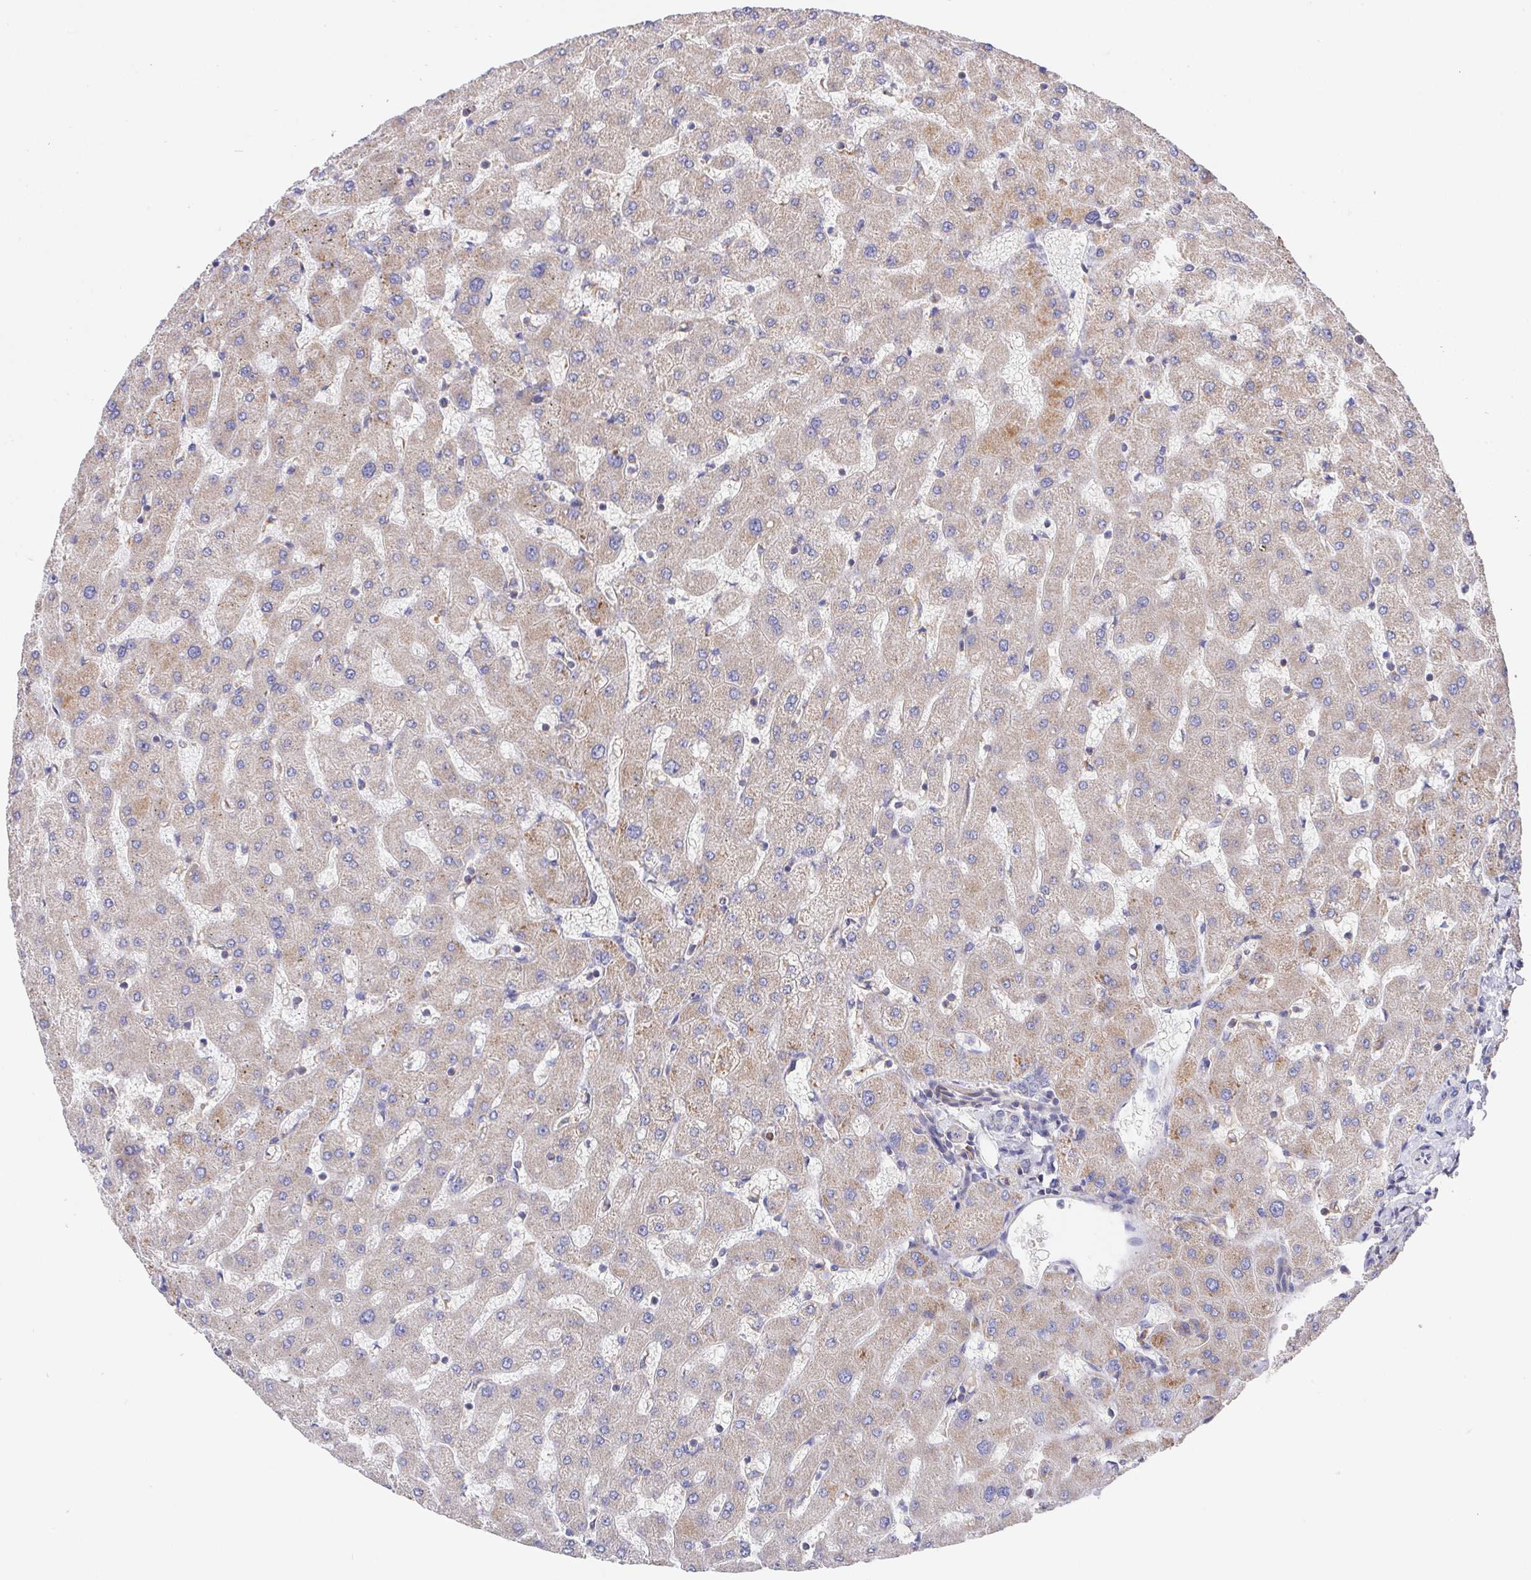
{"staining": {"intensity": "negative", "quantity": "none", "location": "none"}, "tissue": "liver", "cell_type": "Cholangiocytes", "image_type": "normal", "snomed": [{"axis": "morphology", "description": "Normal tissue, NOS"}, {"axis": "topography", "description": "Liver"}], "caption": "DAB (3,3'-diaminobenzidine) immunohistochemical staining of benign liver exhibits no significant staining in cholangiocytes.", "gene": "FAM241A", "patient": {"sex": "female", "age": 63}}